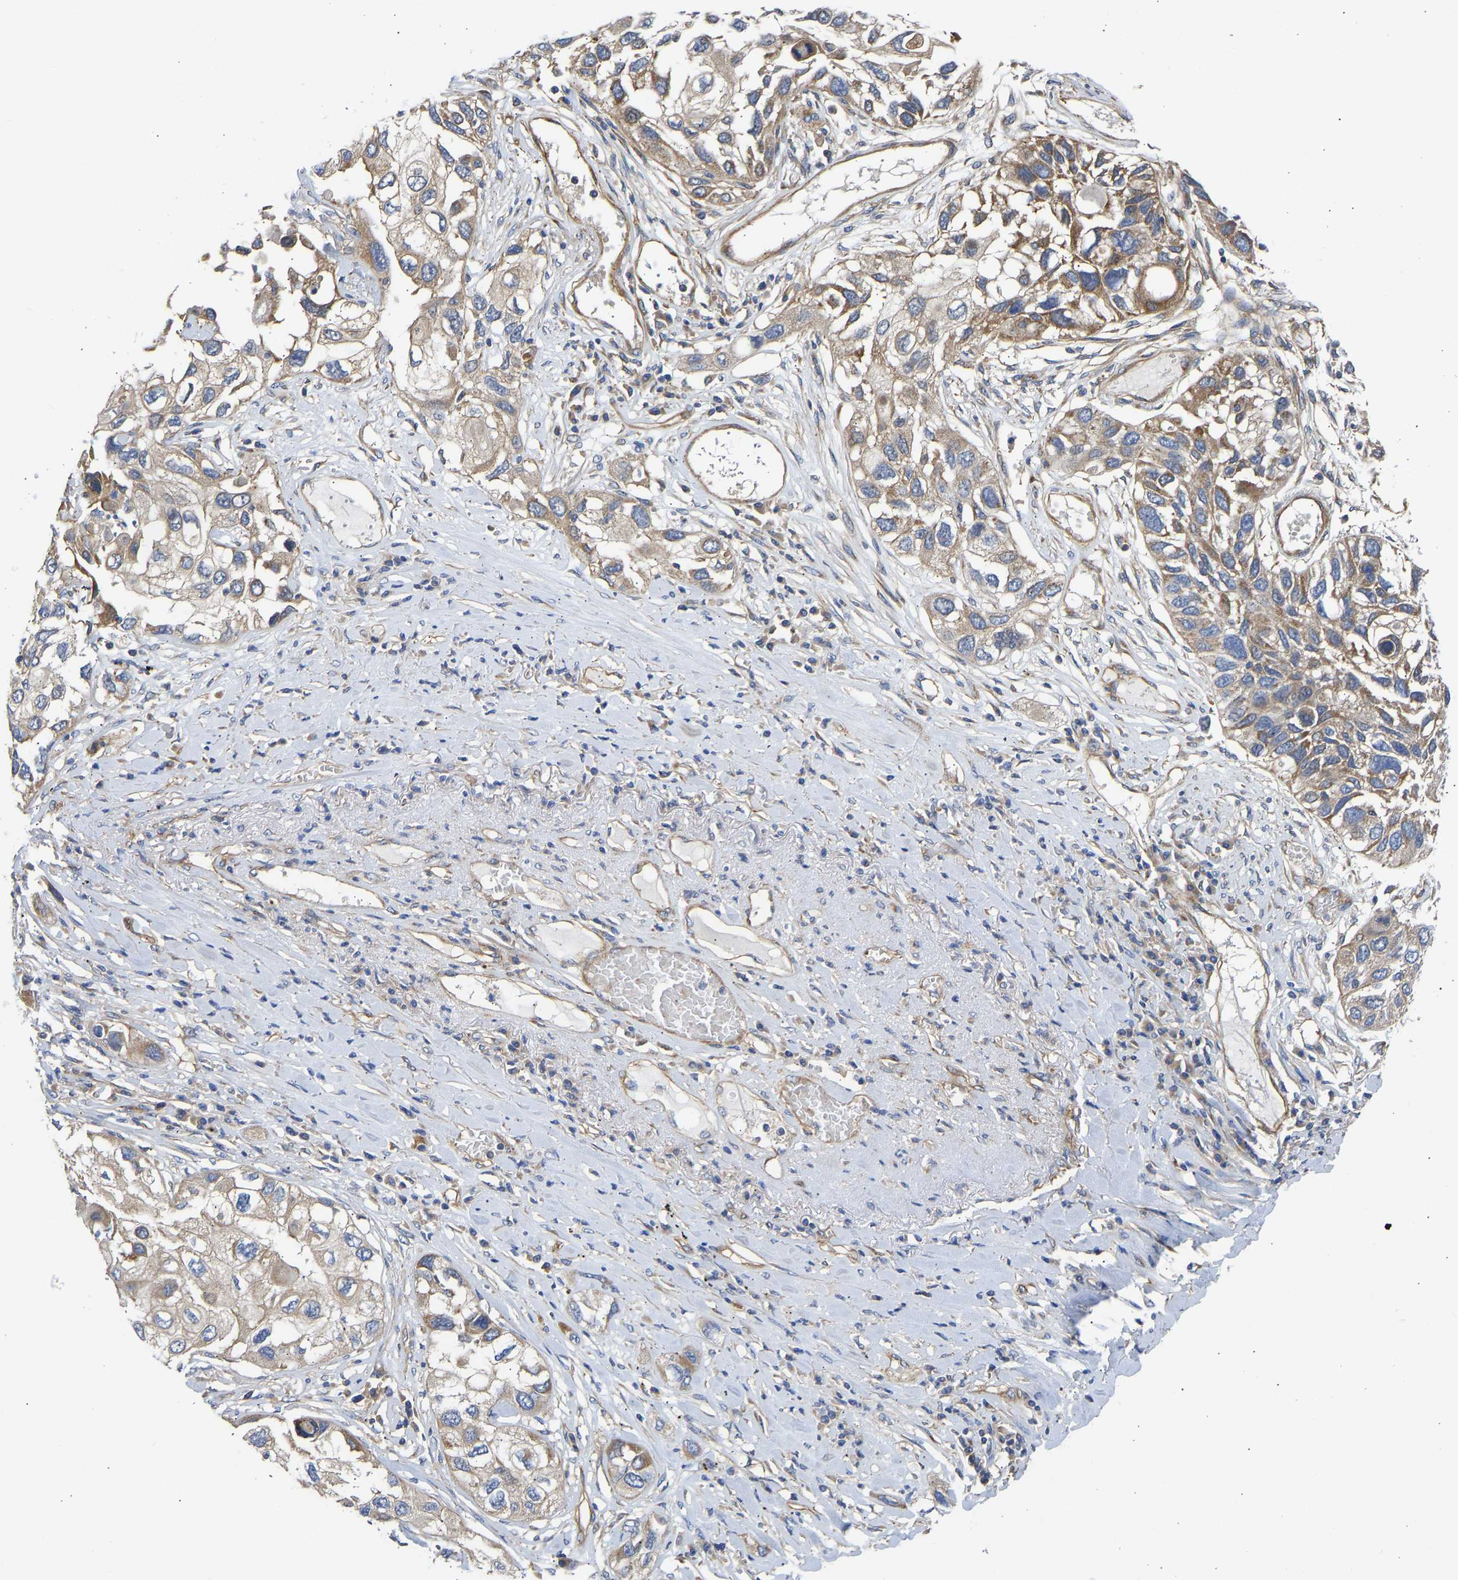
{"staining": {"intensity": "moderate", "quantity": ">75%", "location": "cytoplasmic/membranous"}, "tissue": "lung cancer", "cell_type": "Tumor cells", "image_type": "cancer", "snomed": [{"axis": "morphology", "description": "Squamous cell carcinoma, NOS"}, {"axis": "topography", "description": "Lung"}], "caption": "Immunohistochemistry image of human lung cancer (squamous cell carcinoma) stained for a protein (brown), which reveals medium levels of moderate cytoplasmic/membranous expression in about >75% of tumor cells.", "gene": "MYO1C", "patient": {"sex": "male", "age": 71}}